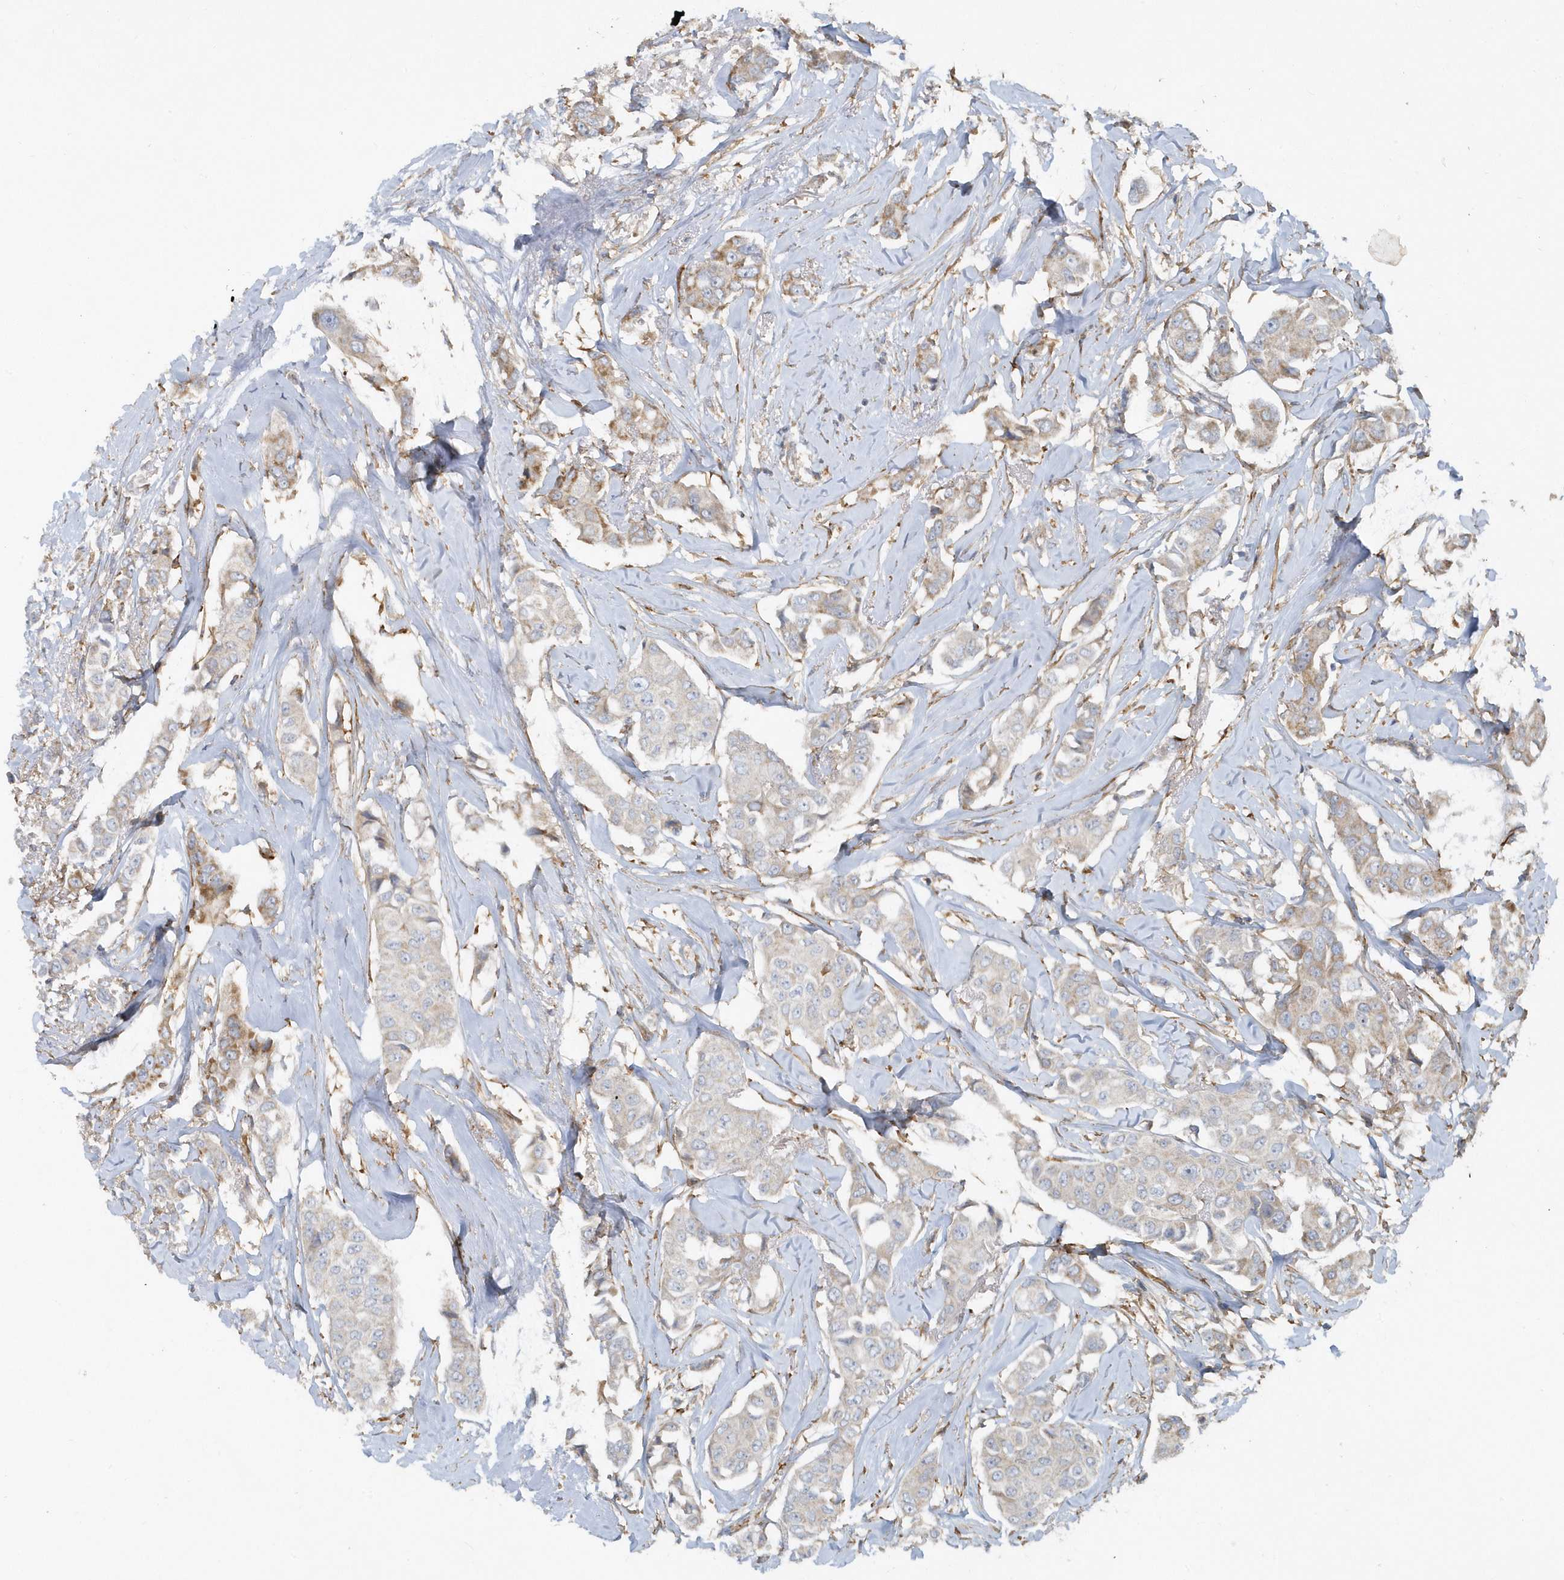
{"staining": {"intensity": "weak", "quantity": "25%-75%", "location": "cytoplasmic/membranous"}, "tissue": "breast cancer", "cell_type": "Tumor cells", "image_type": "cancer", "snomed": [{"axis": "morphology", "description": "Duct carcinoma"}, {"axis": "topography", "description": "Breast"}], "caption": "The micrograph reveals staining of breast intraductal carcinoma, revealing weak cytoplasmic/membranous protein expression (brown color) within tumor cells.", "gene": "LEXM", "patient": {"sex": "female", "age": 80}}